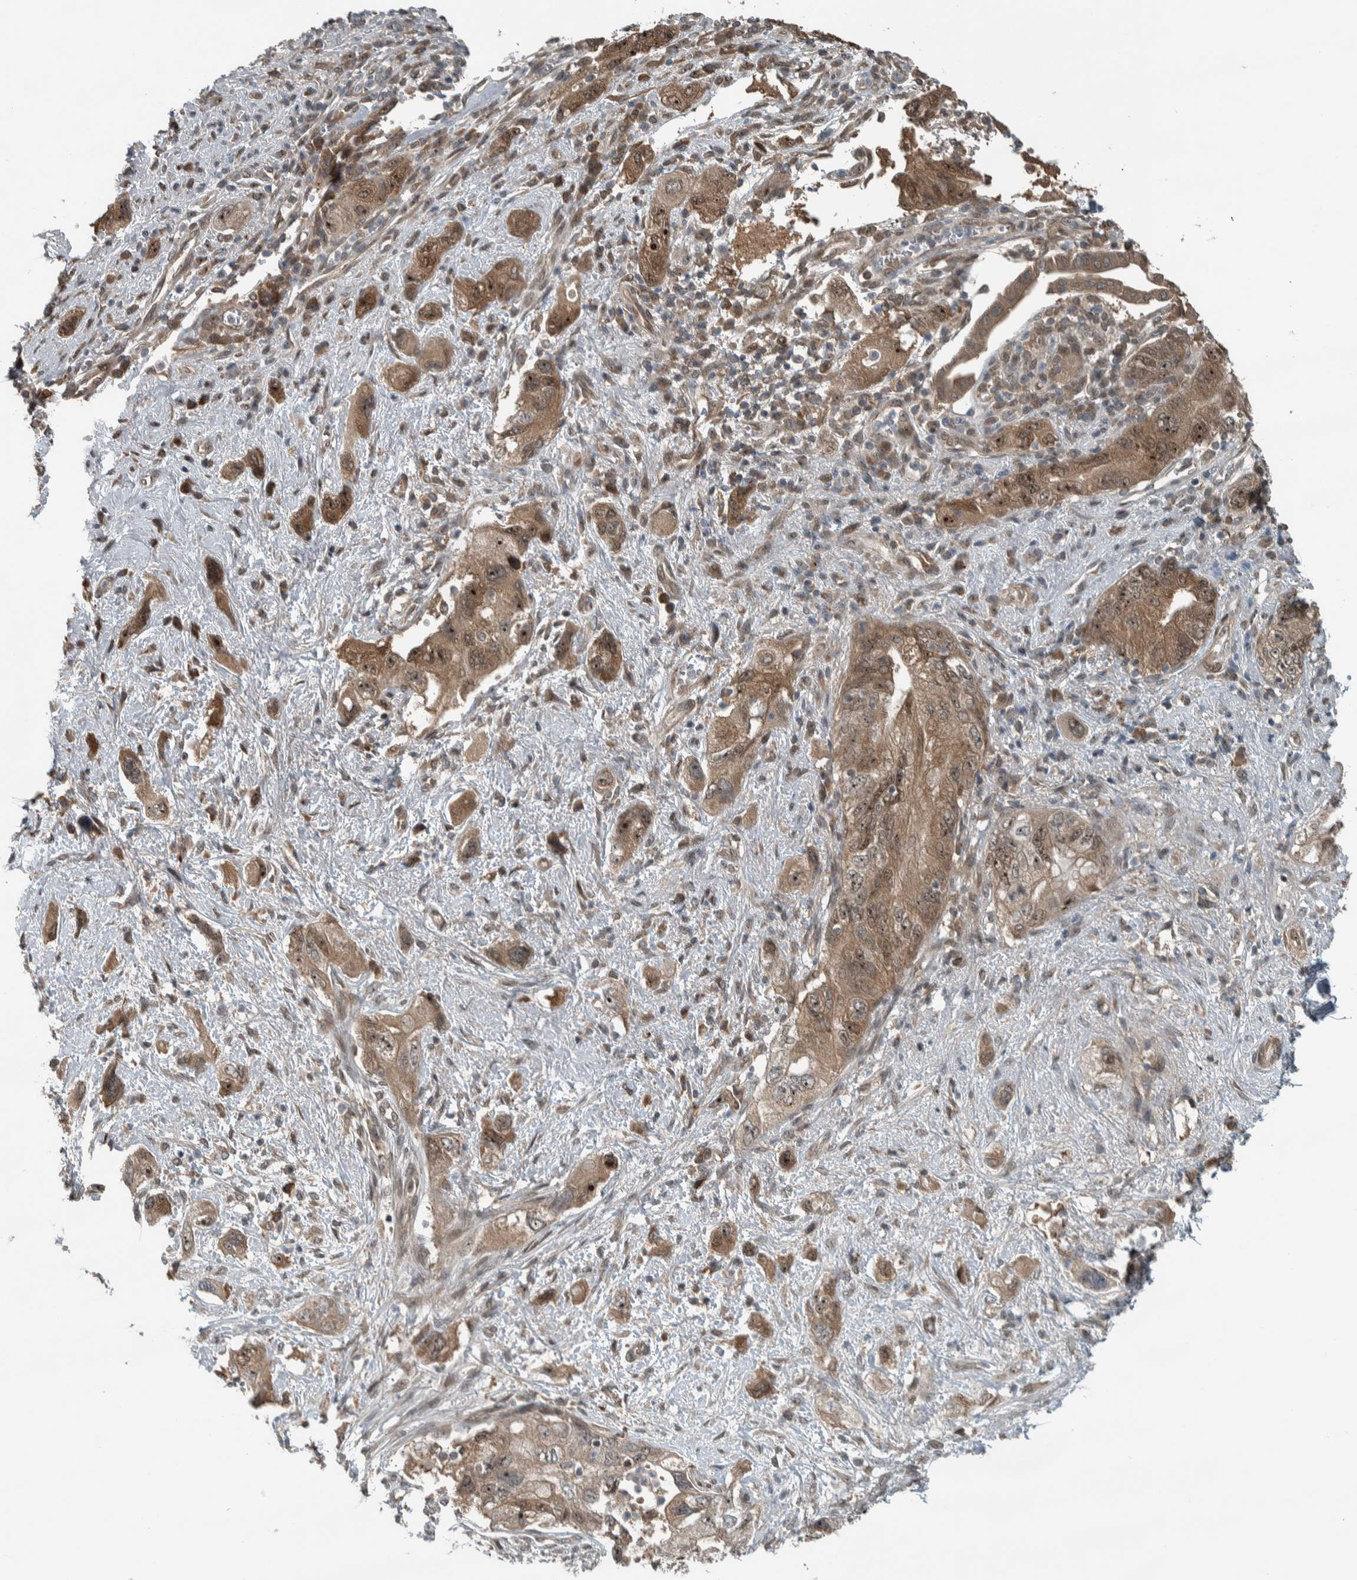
{"staining": {"intensity": "moderate", "quantity": ">75%", "location": "cytoplasmic/membranous,nuclear"}, "tissue": "pancreatic cancer", "cell_type": "Tumor cells", "image_type": "cancer", "snomed": [{"axis": "morphology", "description": "Adenocarcinoma, NOS"}, {"axis": "topography", "description": "Pancreas"}], "caption": "Pancreatic cancer stained for a protein displays moderate cytoplasmic/membranous and nuclear positivity in tumor cells.", "gene": "XPO5", "patient": {"sex": "female", "age": 73}}